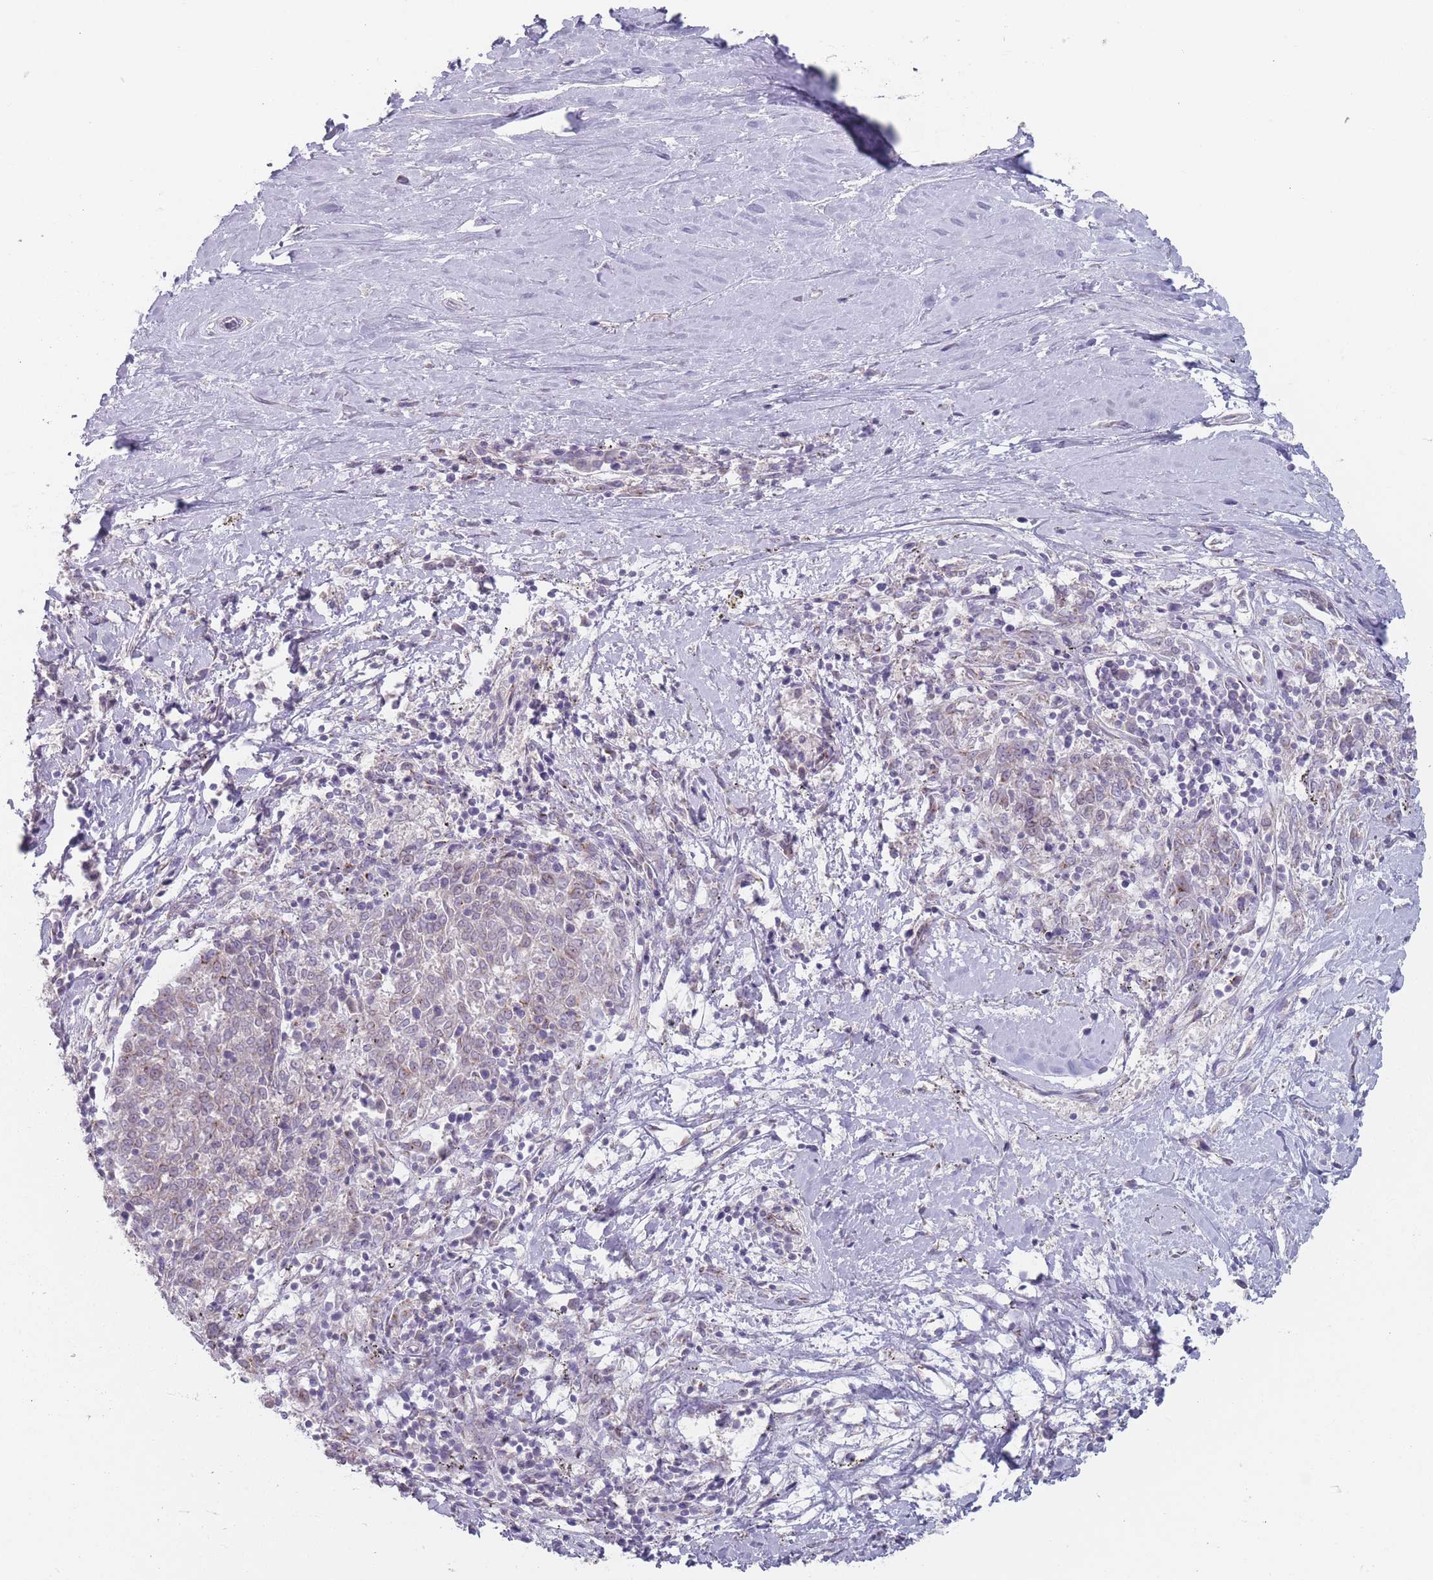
{"staining": {"intensity": "negative", "quantity": "none", "location": "none"}, "tissue": "melanoma", "cell_type": "Tumor cells", "image_type": "cancer", "snomed": [{"axis": "morphology", "description": "Malignant melanoma, NOS"}, {"axis": "topography", "description": "Skin"}], "caption": "Human malignant melanoma stained for a protein using immunohistochemistry (IHC) reveals no expression in tumor cells.", "gene": "AKAIN1", "patient": {"sex": "female", "age": 72}}